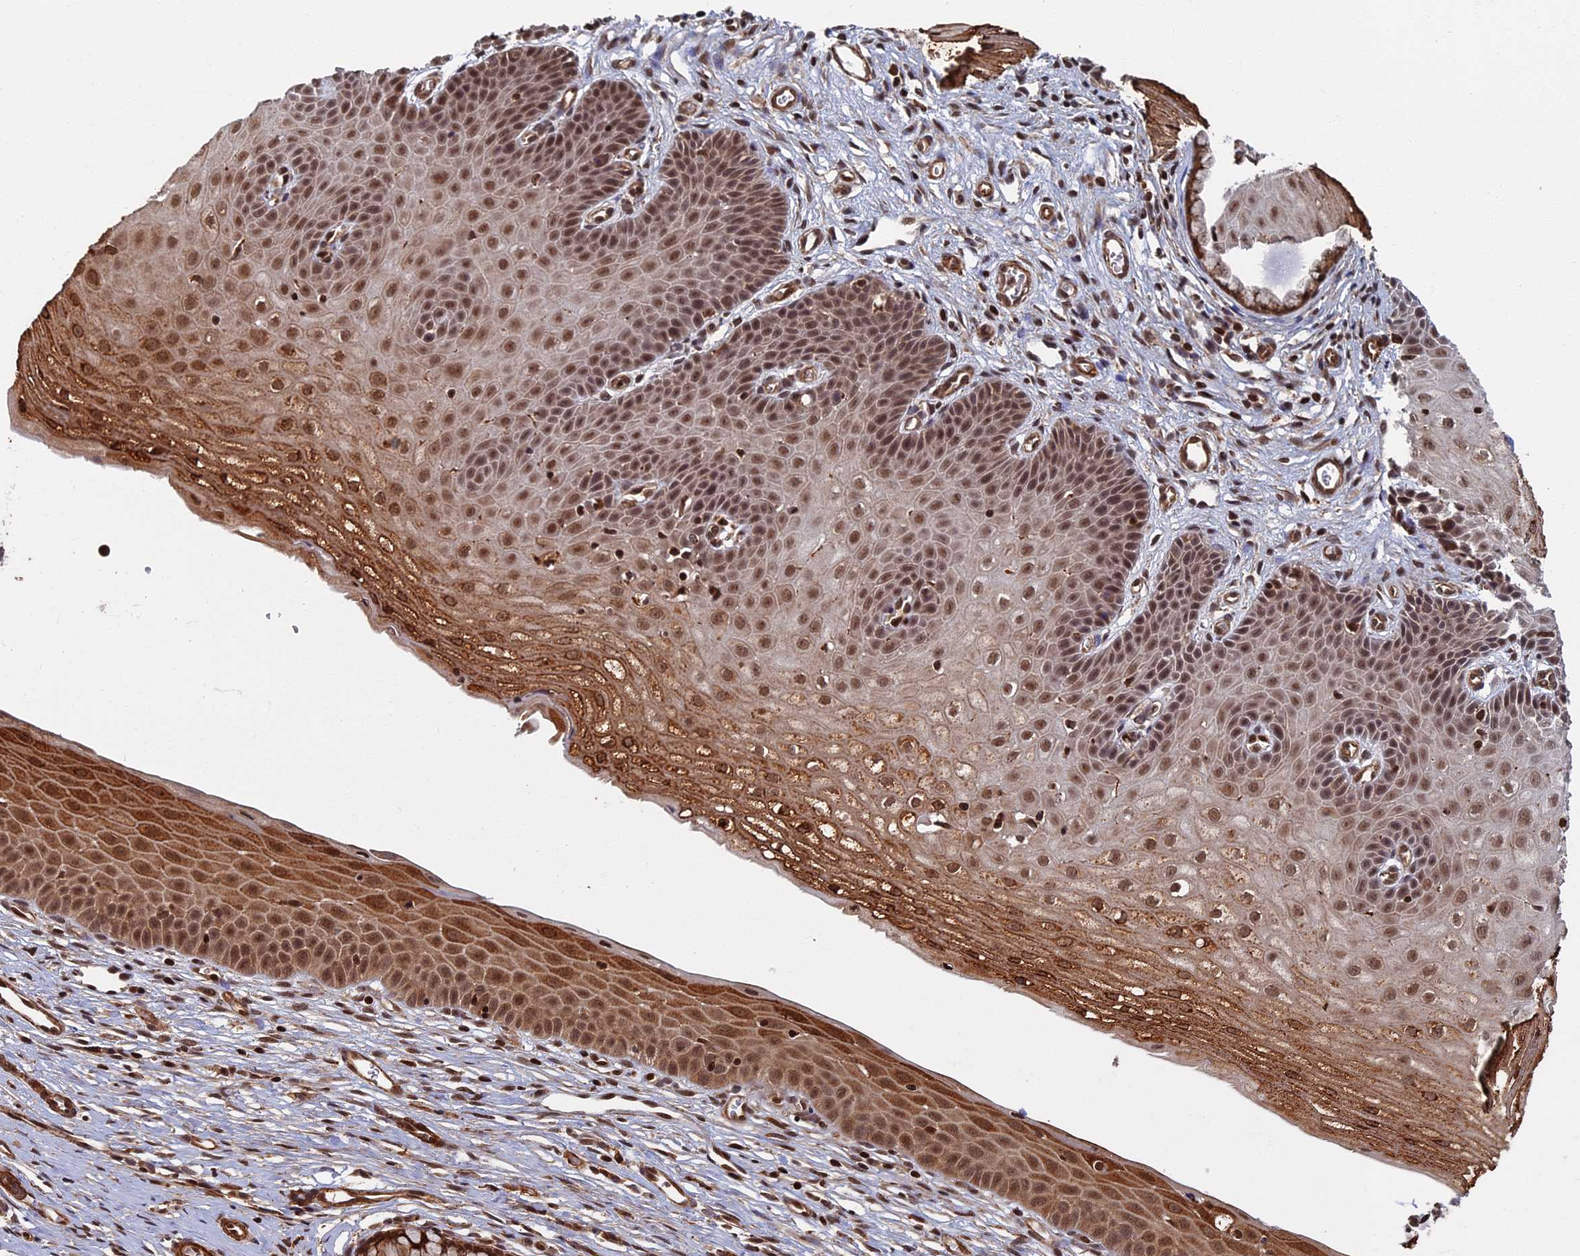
{"staining": {"intensity": "moderate", "quantity": ">75%", "location": "cytoplasmic/membranous,nuclear"}, "tissue": "cervix", "cell_type": "Glandular cells", "image_type": "normal", "snomed": [{"axis": "morphology", "description": "Normal tissue, NOS"}, {"axis": "topography", "description": "Cervix"}], "caption": "Protein expression analysis of normal human cervix reveals moderate cytoplasmic/membranous,nuclear positivity in about >75% of glandular cells. The staining is performed using DAB (3,3'-diaminobenzidine) brown chromogen to label protein expression. The nuclei are counter-stained blue using hematoxylin.", "gene": "CTDP1", "patient": {"sex": "female", "age": 36}}